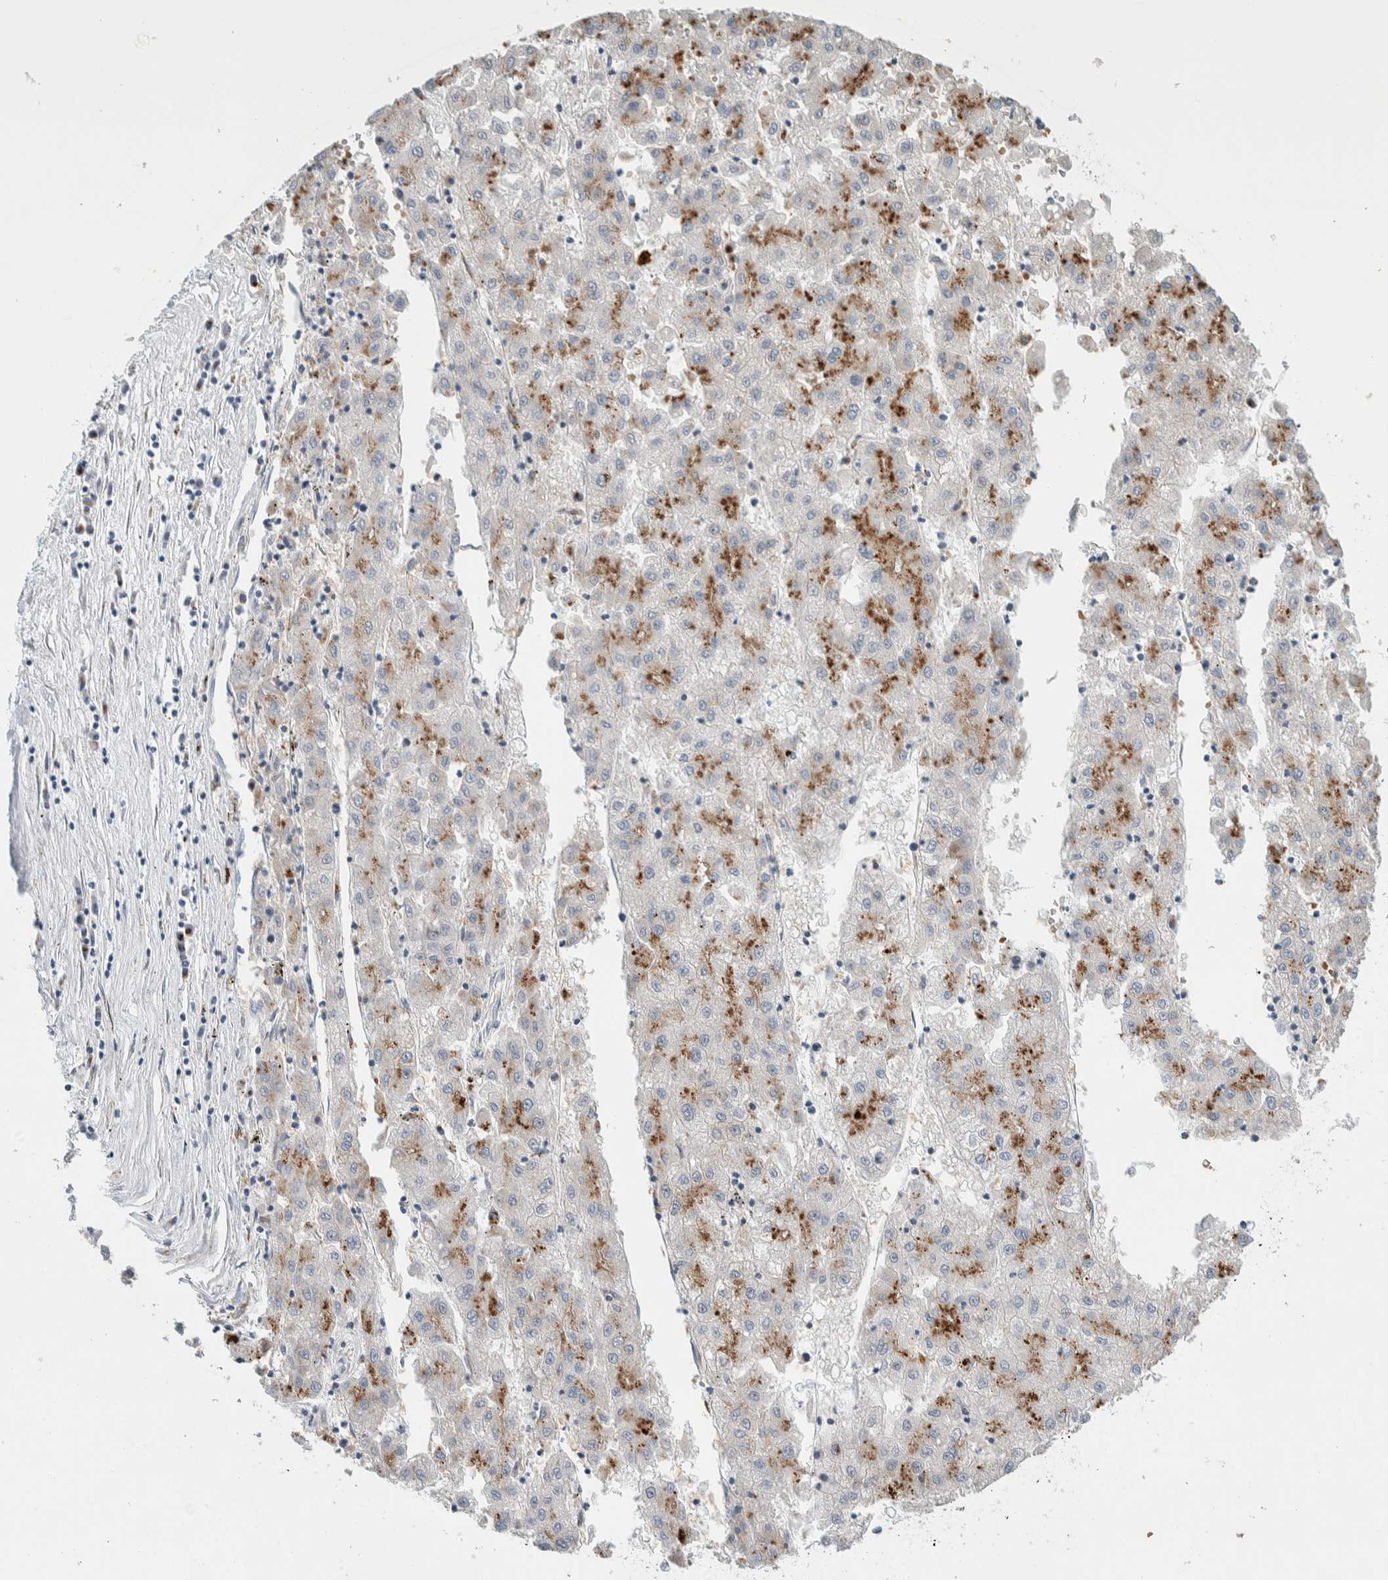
{"staining": {"intensity": "moderate", "quantity": "25%-75%", "location": "cytoplasmic/membranous"}, "tissue": "liver cancer", "cell_type": "Tumor cells", "image_type": "cancer", "snomed": [{"axis": "morphology", "description": "Carcinoma, Hepatocellular, NOS"}, {"axis": "topography", "description": "Liver"}], "caption": "Liver hepatocellular carcinoma stained for a protein (brown) demonstrates moderate cytoplasmic/membranous positive positivity in about 25%-75% of tumor cells.", "gene": "SLC38A10", "patient": {"sex": "male", "age": 72}}